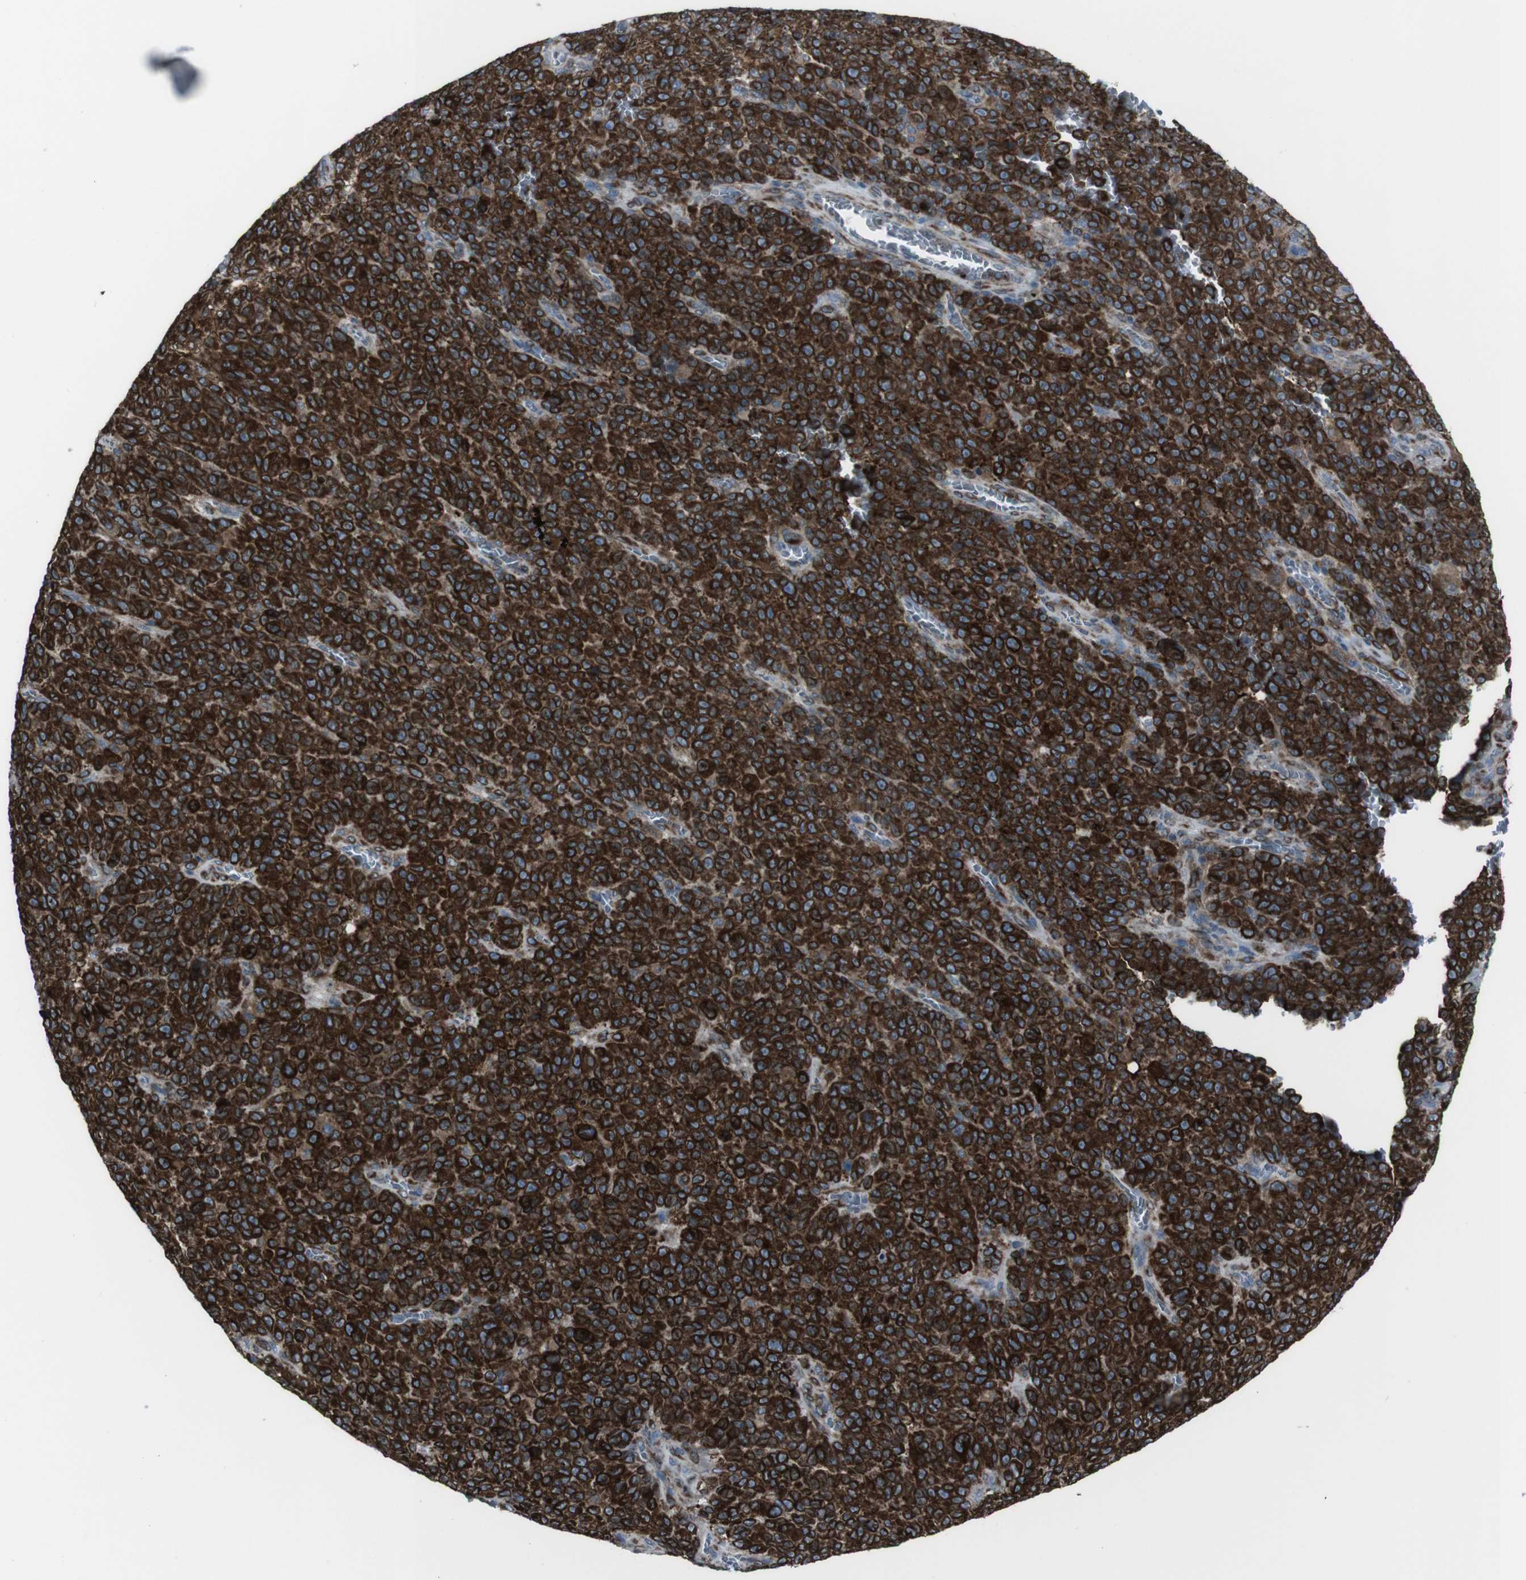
{"staining": {"intensity": "strong", "quantity": ">75%", "location": "cytoplasmic/membranous"}, "tissue": "melanoma", "cell_type": "Tumor cells", "image_type": "cancer", "snomed": [{"axis": "morphology", "description": "Malignant melanoma, NOS"}, {"axis": "topography", "description": "Skin"}], "caption": "High-power microscopy captured an immunohistochemistry image of melanoma, revealing strong cytoplasmic/membranous expression in about >75% of tumor cells.", "gene": "LNPK", "patient": {"sex": "female", "age": 82}}